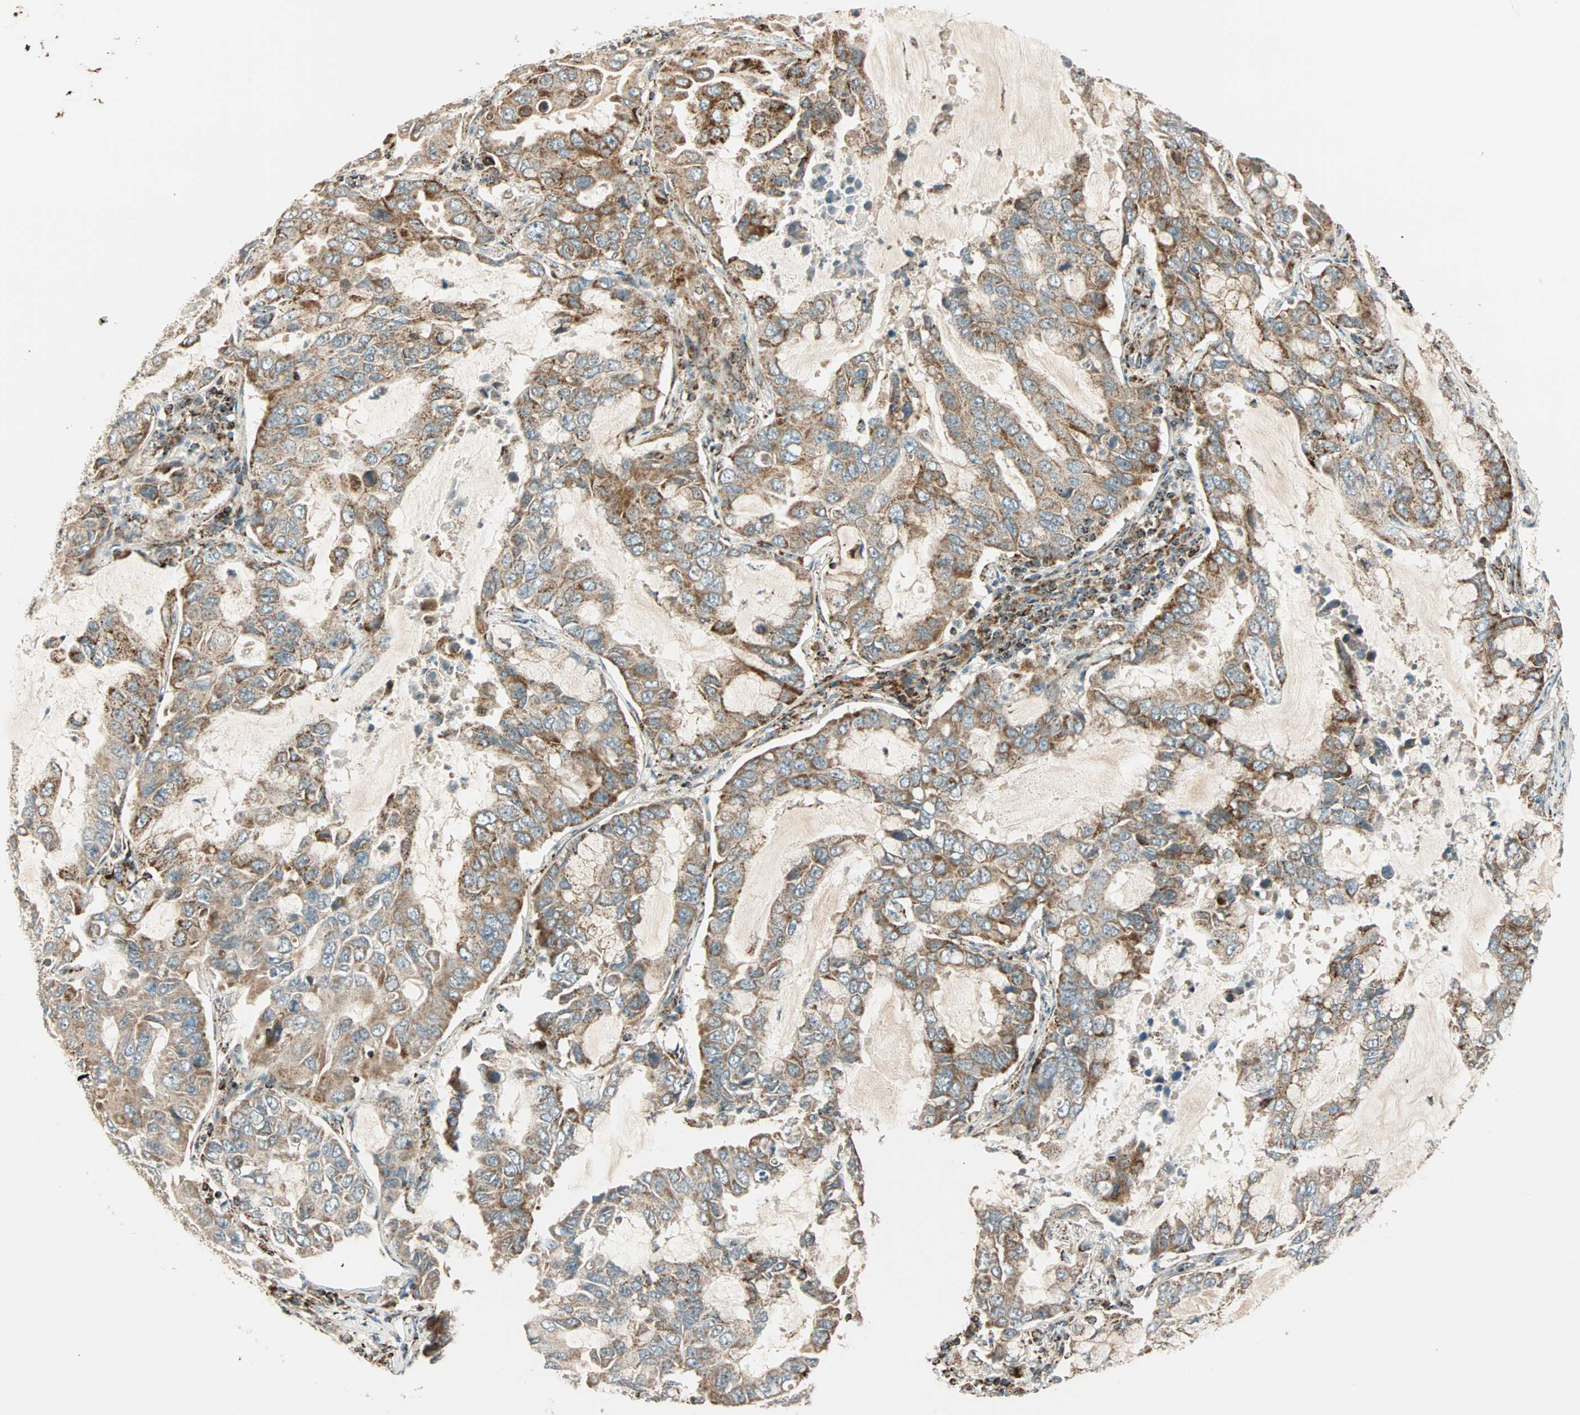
{"staining": {"intensity": "weak", "quantity": ">75%", "location": "cytoplasmic/membranous"}, "tissue": "lung cancer", "cell_type": "Tumor cells", "image_type": "cancer", "snomed": [{"axis": "morphology", "description": "Adenocarcinoma, NOS"}, {"axis": "topography", "description": "Lung"}], "caption": "Human lung cancer stained with a brown dye demonstrates weak cytoplasmic/membranous positive positivity in about >75% of tumor cells.", "gene": "SPRY4", "patient": {"sex": "male", "age": 64}}